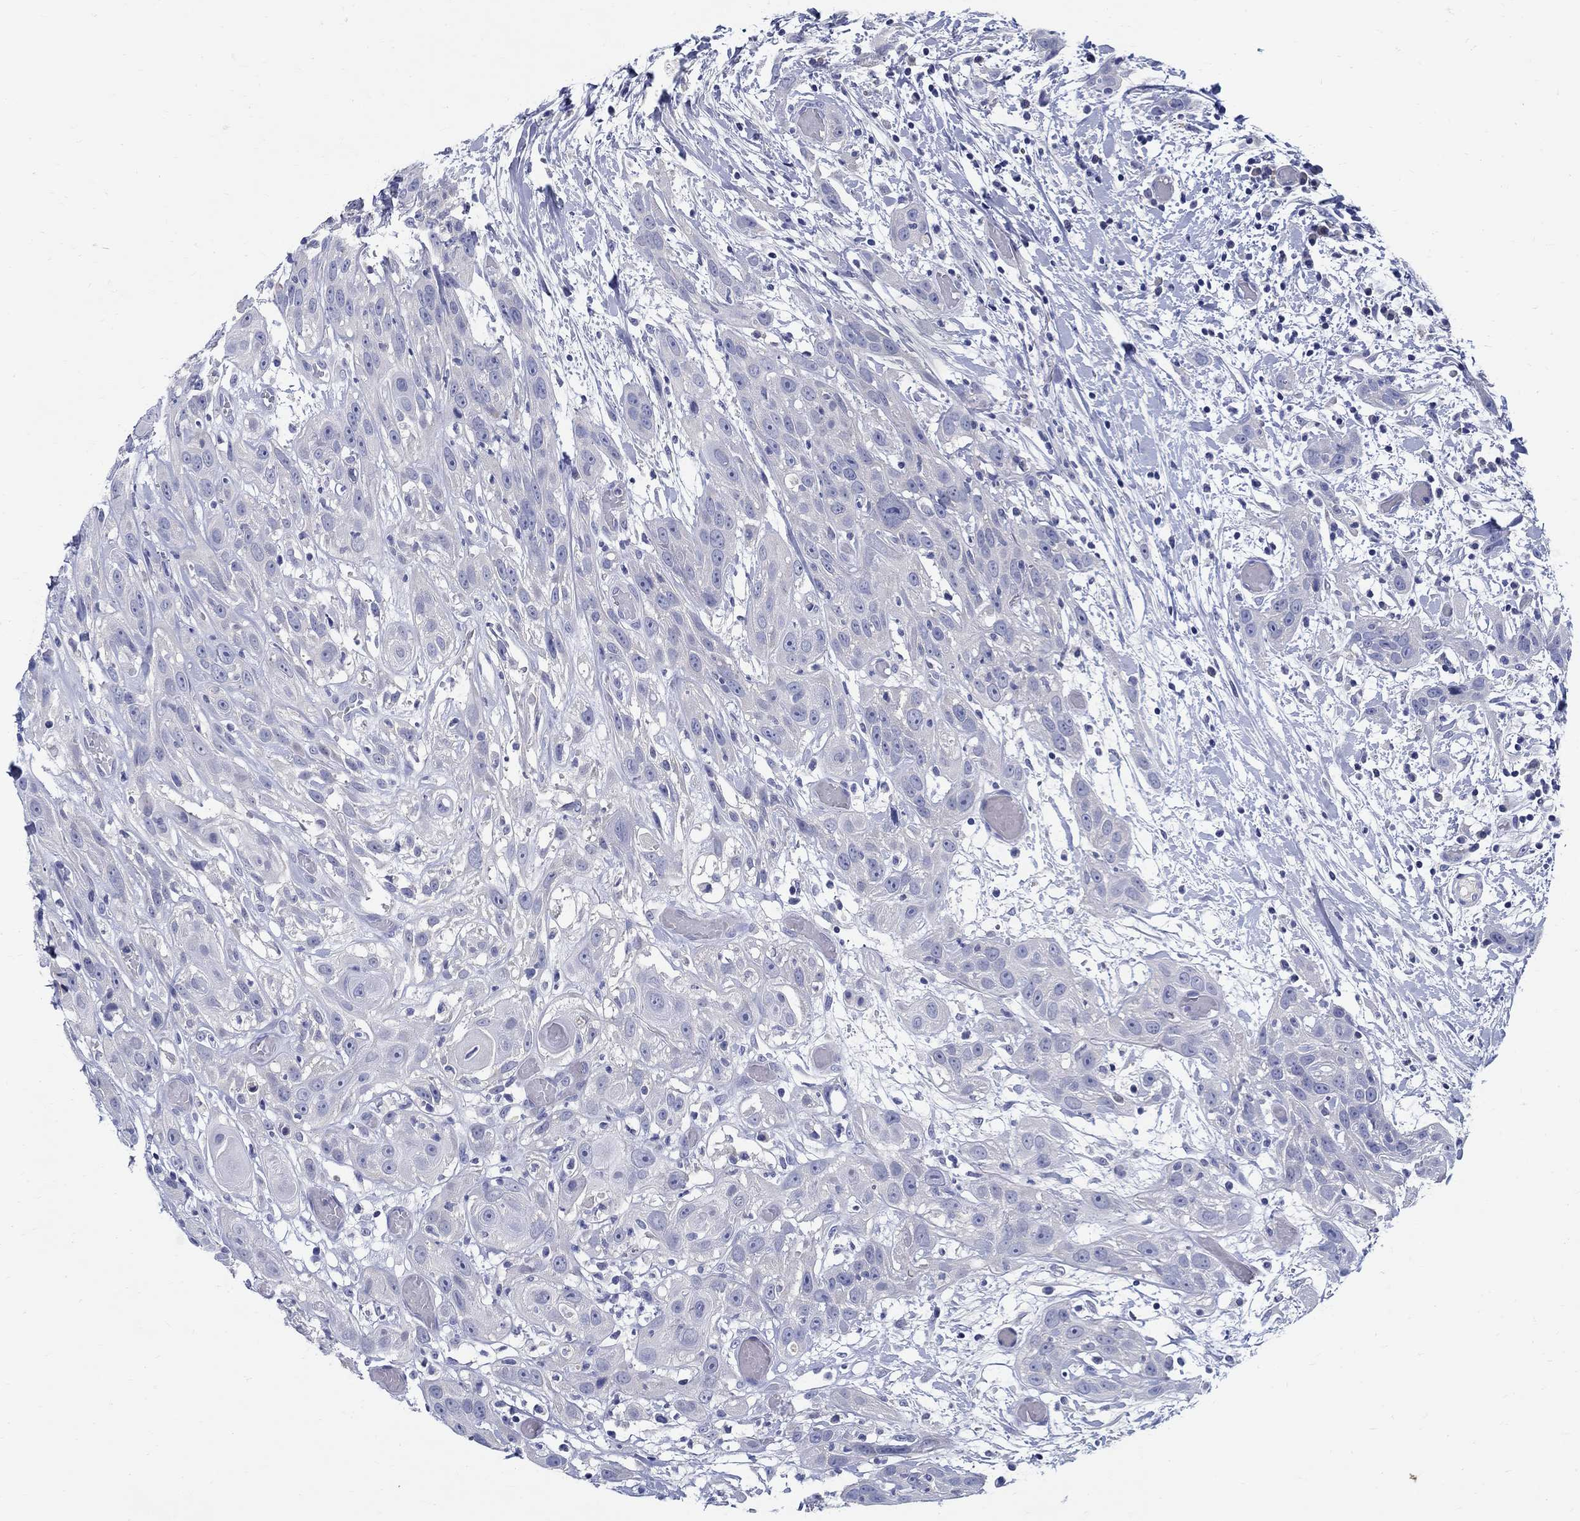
{"staining": {"intensity": "negative", "quantity": "none", "location": "none"}, "tissue": "head and neck cancer", "cell_type": "Tumor cells", "image_type": "cancer", "snomed": [{"axis": "morphology", "description": "Normal tissue, NOS"}, {"axis": "morphology", "description": "Squamous cell carcinoma, NOS"}, {"axis": "topography", "description": "Oral tissue"}, {"axis": "topography", "description": "Salivary gland"}, {"axis": "topography", "description": "Head-Neck"}], "caption": "IHC of human head and neck squamous cell carcinoma exhibits no expression in tumor cells. Brightfield microscopy of immunohistochemistry stained with DAB (brown) and hematoxylin (blue), captured at high magnification.", "gene": "CRYGD", "patient": {"sex": "female", "age": 62}}